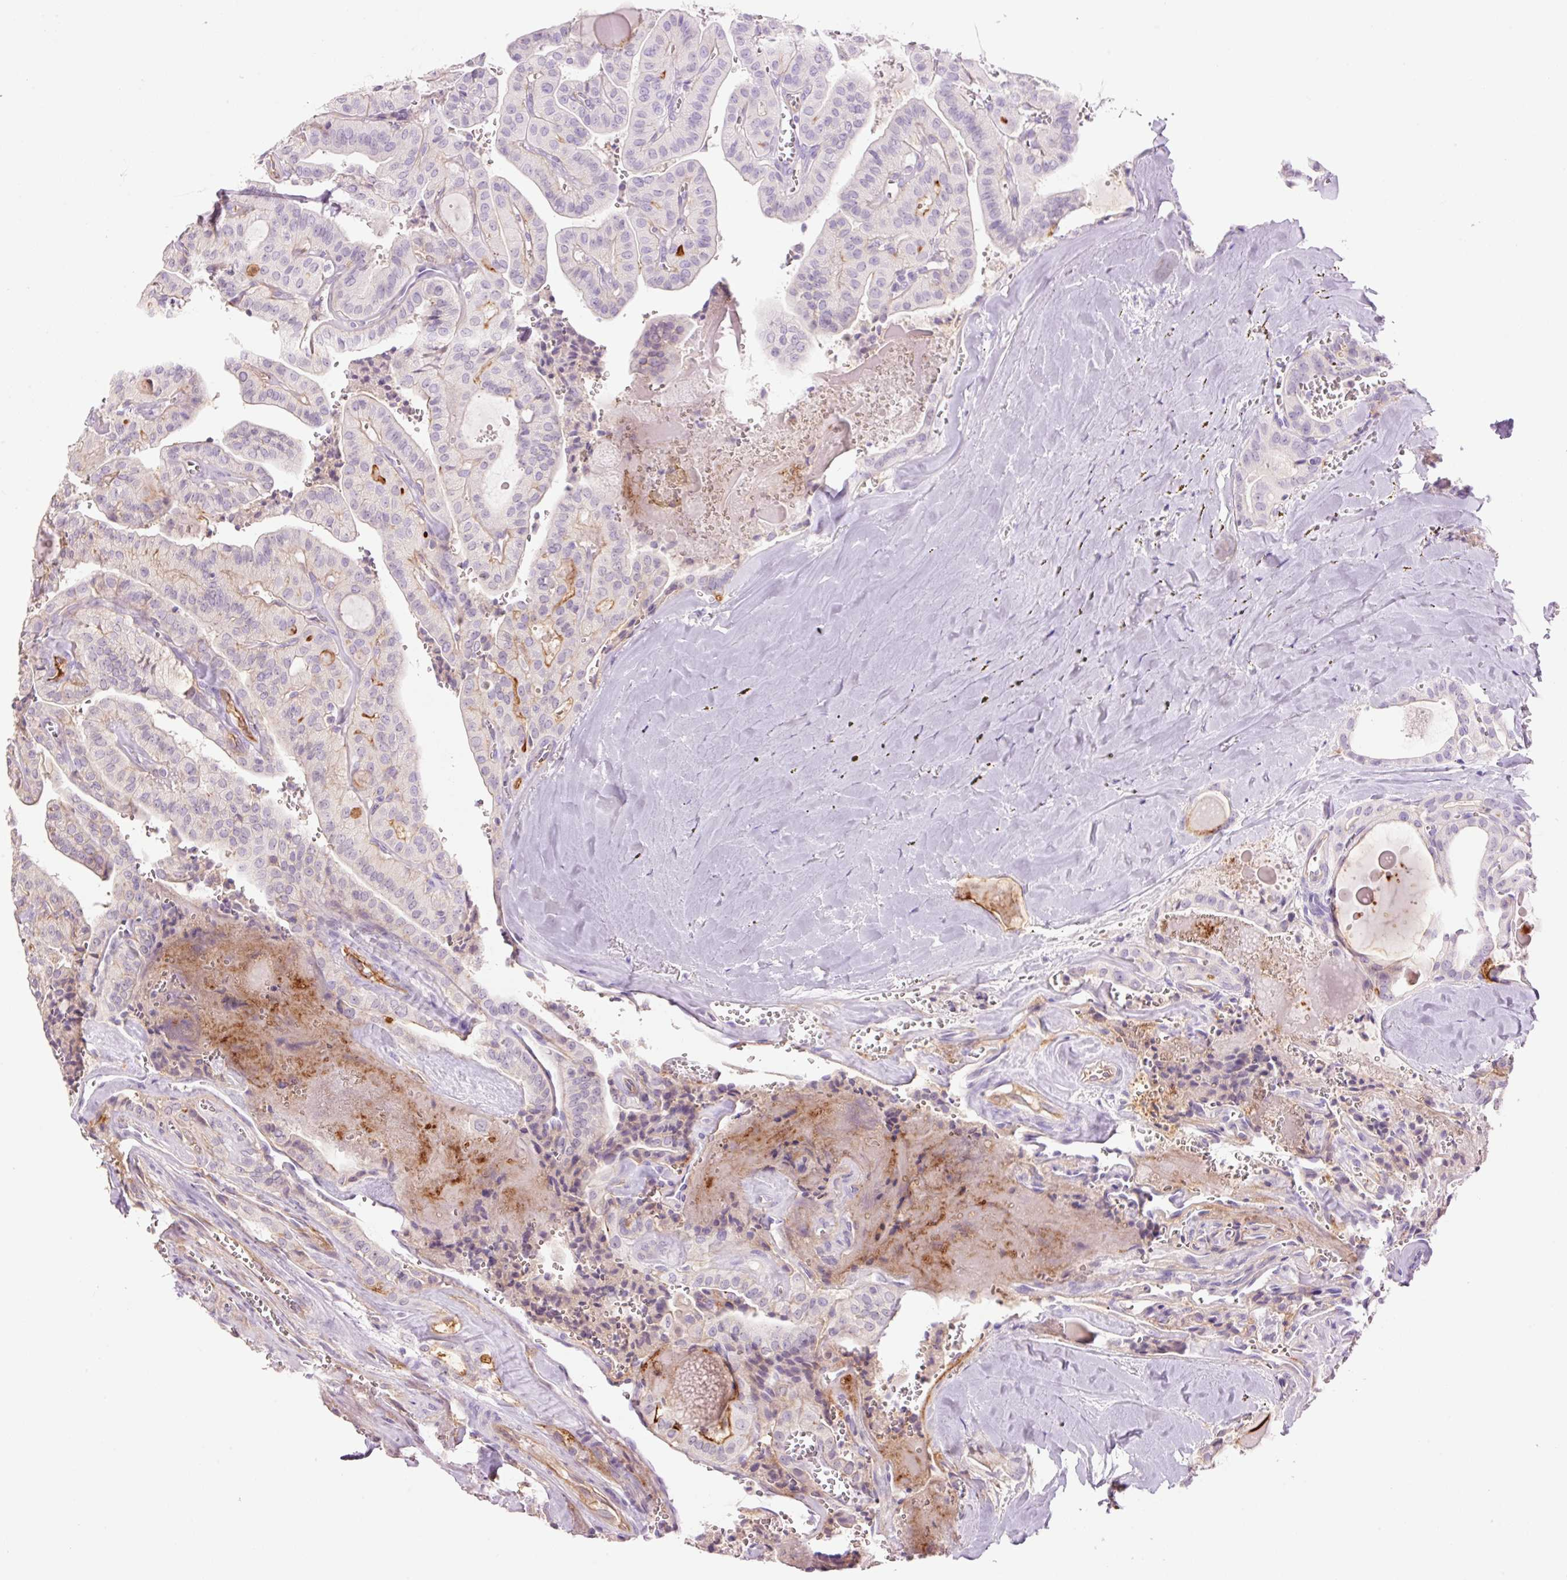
{"staining": {"intensity": "moderate", "quantity": "<25%", "location": "cytoplasmic/membranous"}, "tissue": "thyroid cancer", "cell_type": "Tumor cells", "image_type": "cancer", "snomed": [{"axis": "morphology", "description": "Papillary adenocarcinoma, NOS"}, {"axis": "topography", "description": "Thyroid gland"}], "caption": "Thyroid papillary adenocarcinoma tissue shows moderate cytoplasmic/membranous staining in approximately <25% of tumor cells (DAB IHC with brightfield microscopy, high magnification).", "gene": "SLC1A4", "patient": {"sex": "male", "age": 52}}